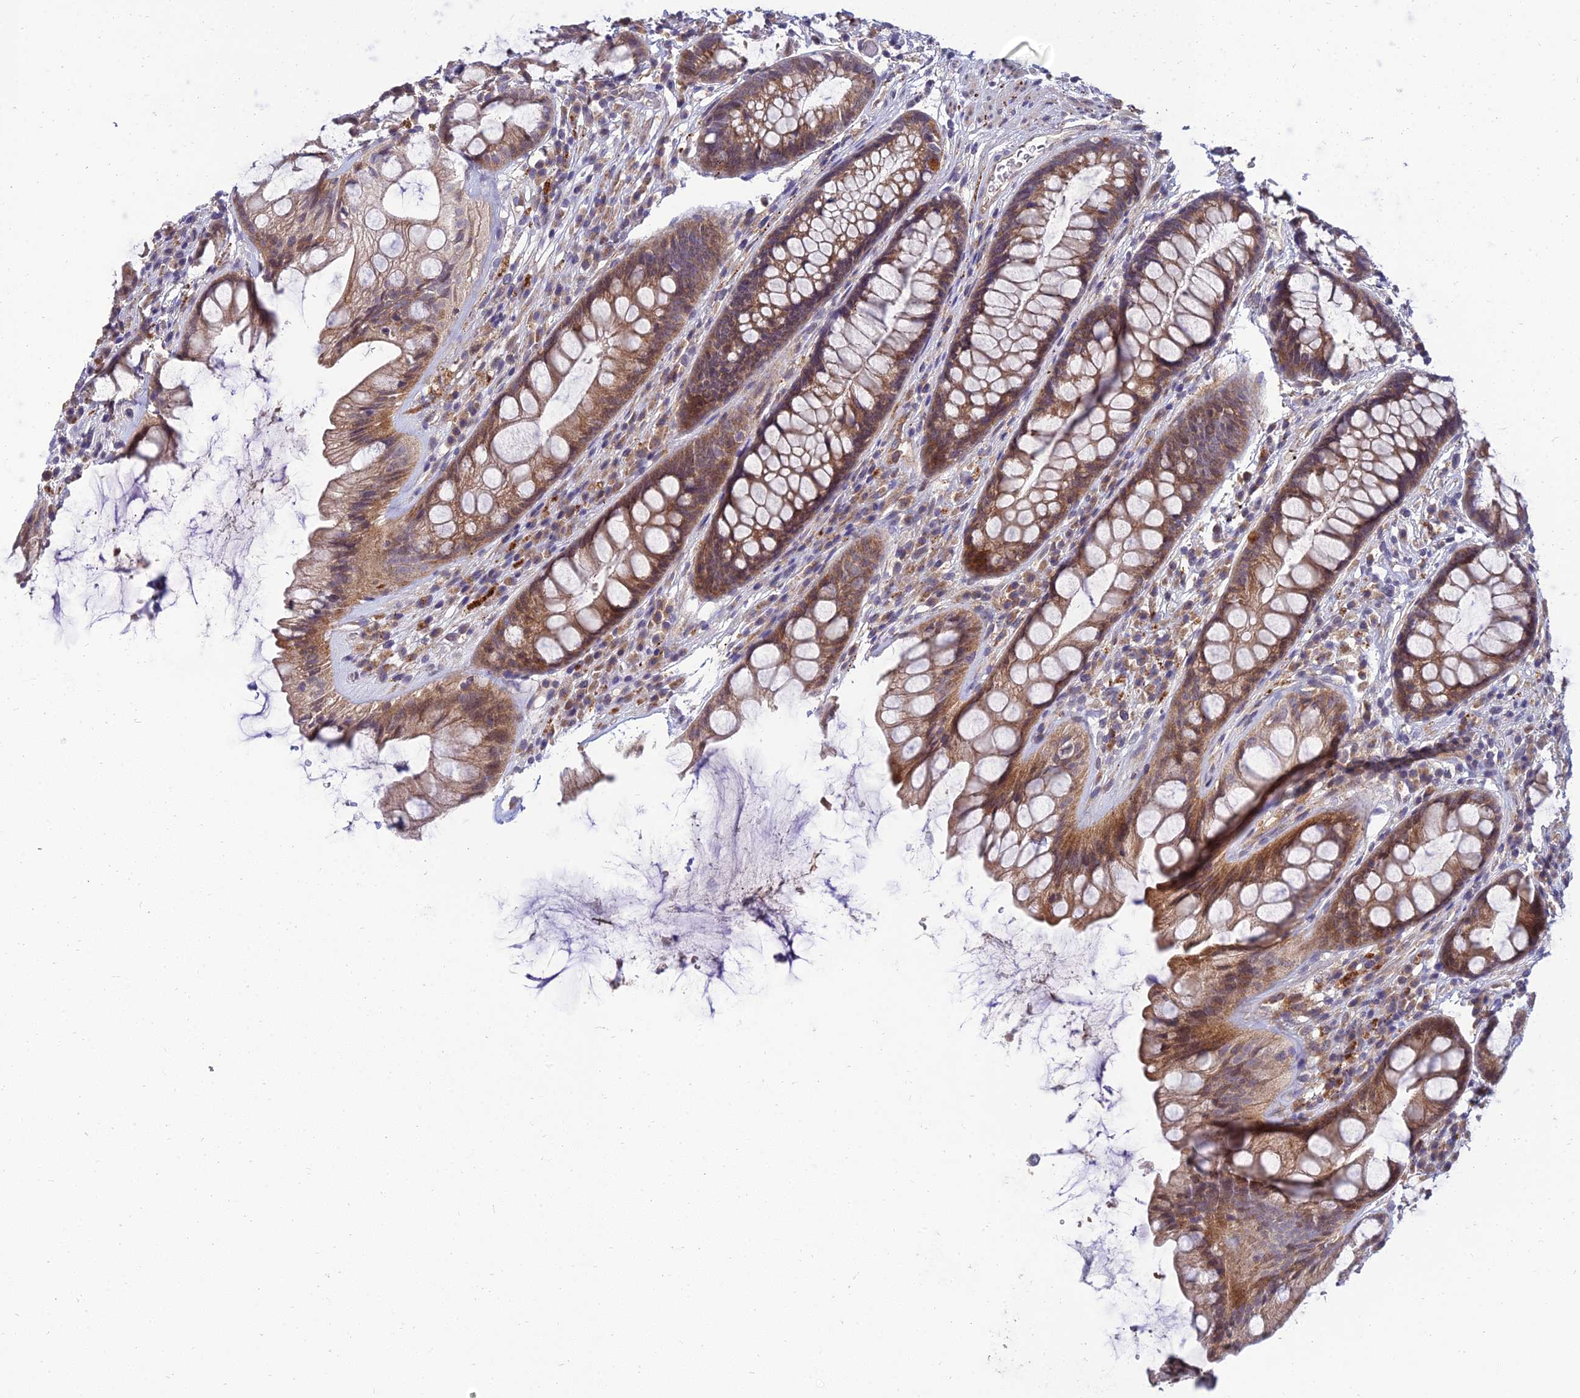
{"staining": {"intensity": "moderate", "quantity": ">75%", "location": "cytoplasmic/membranous"}, "tissue": "rectum", "cell_type": "Glandular cells", "image_type": "normal", "snomed": [{"axis": "morphology", "description": "Normal tissue, NOS"}, {"axis": "topography", "description": "Rectum"}], "caption": "High-magnification brightfield microscopy of benign rectum stained with DAB (3,3'-diaminobenzidine) (brown) and counterstained with hematoxylin (blue). glandular cells exhibit moderate cytoplasmic/membranous staining is appreciated in about>75% of cells.", "gene": "NPY", "patient": {"sex": "male", "age": 74}}